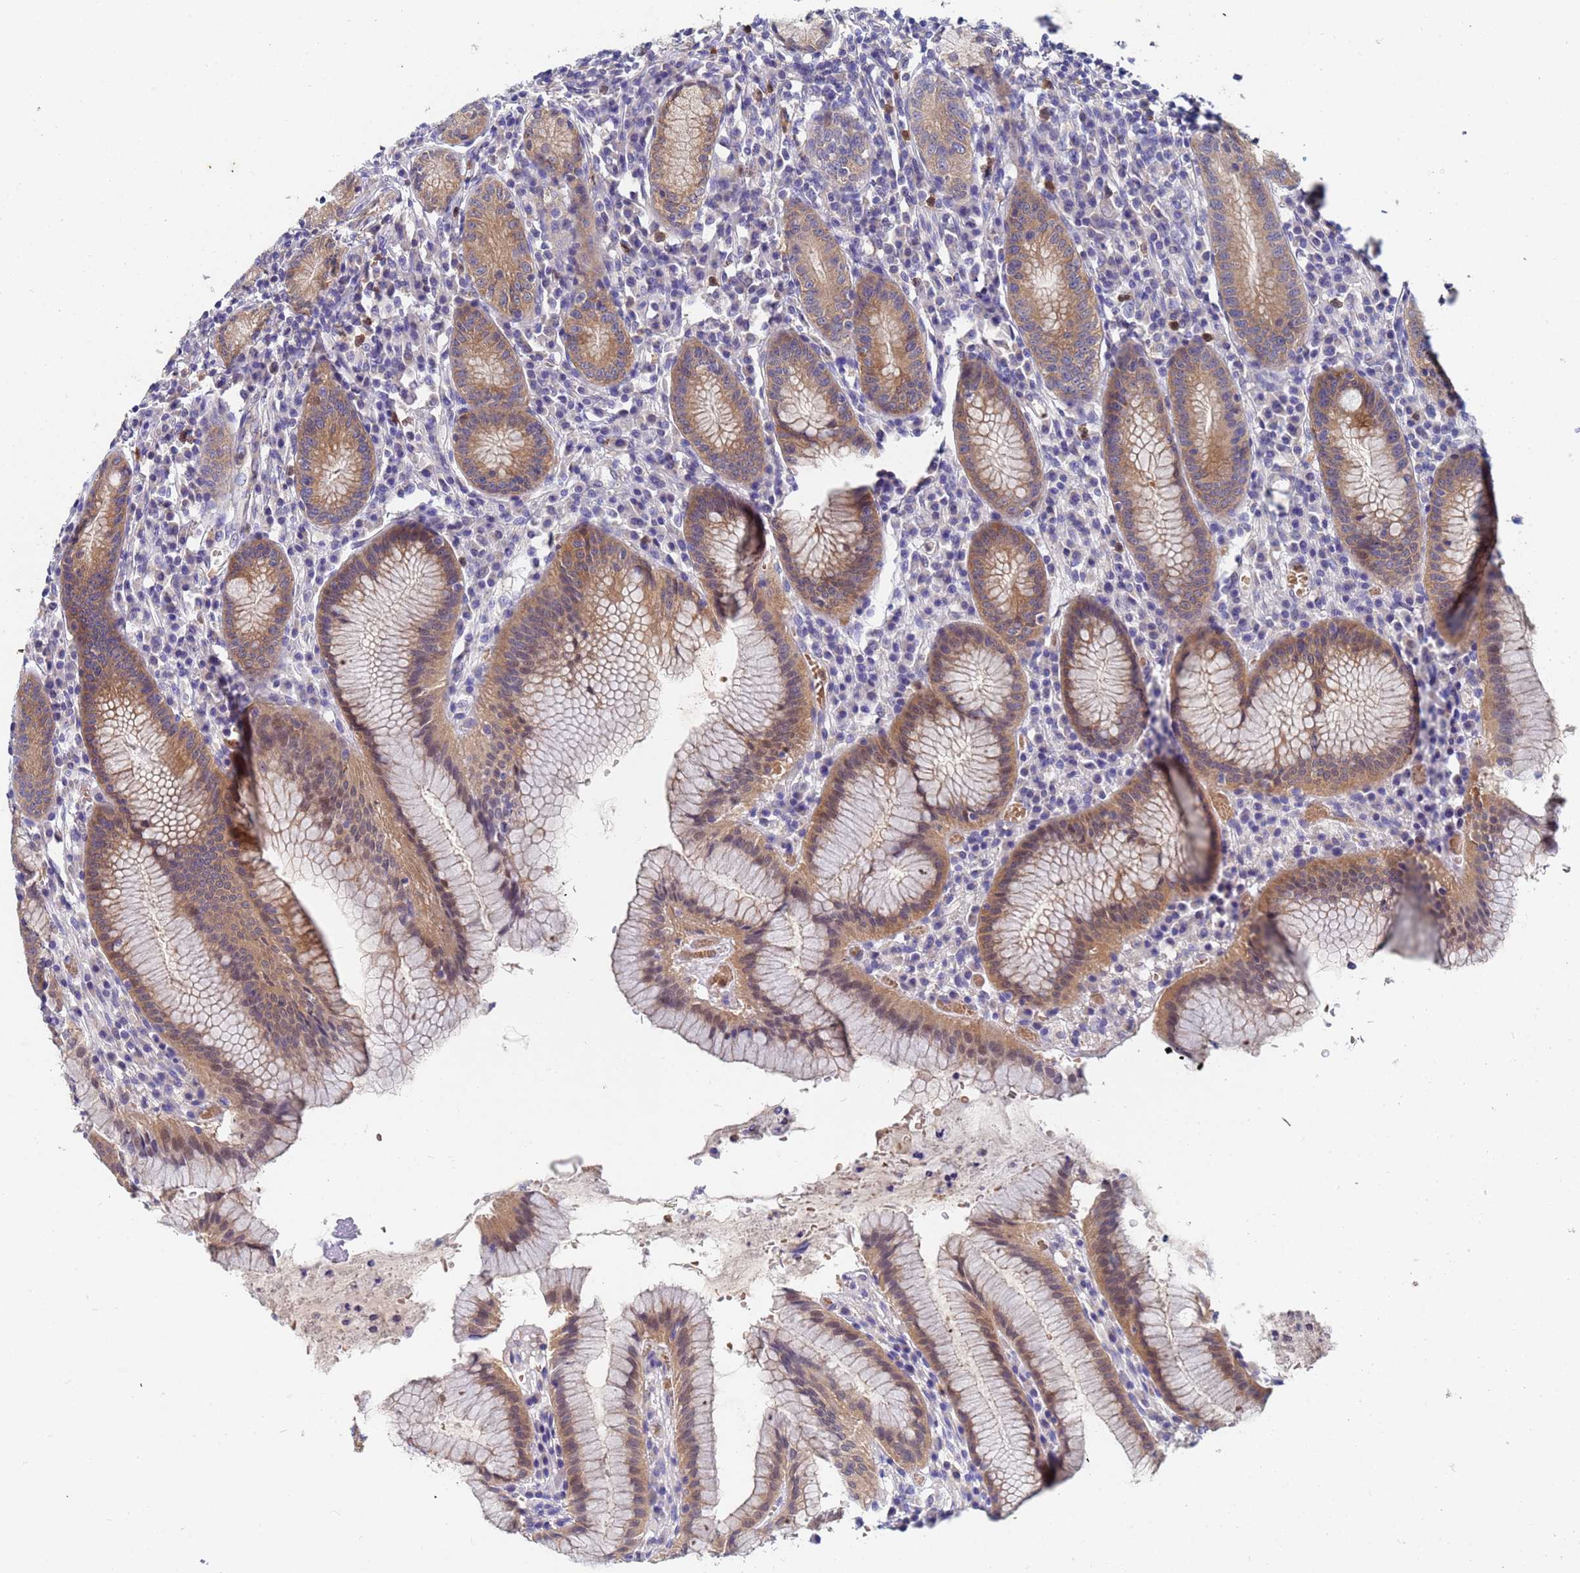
{"staining": {"intensity": "moderate", "quantity": ">75%", "location": "cytoplasmic/membranous"}, "tissue": "stomach", "cell_type": "Glandular cells", "image_type": "normal", "snomed": [{"axis": "morphology", "description": "Normal tissue, NOS"}, {"axis": "topography", "description": "Stomach"}], "caption": "The histopathology image displays immunohistochemical staining of benign stomach. There is moderate cytoplasmic/membranous positivity is identified in about >75% of glandular cells.", "gene": "TTLL11", "patient": {"sex": "male", "age": 55}}